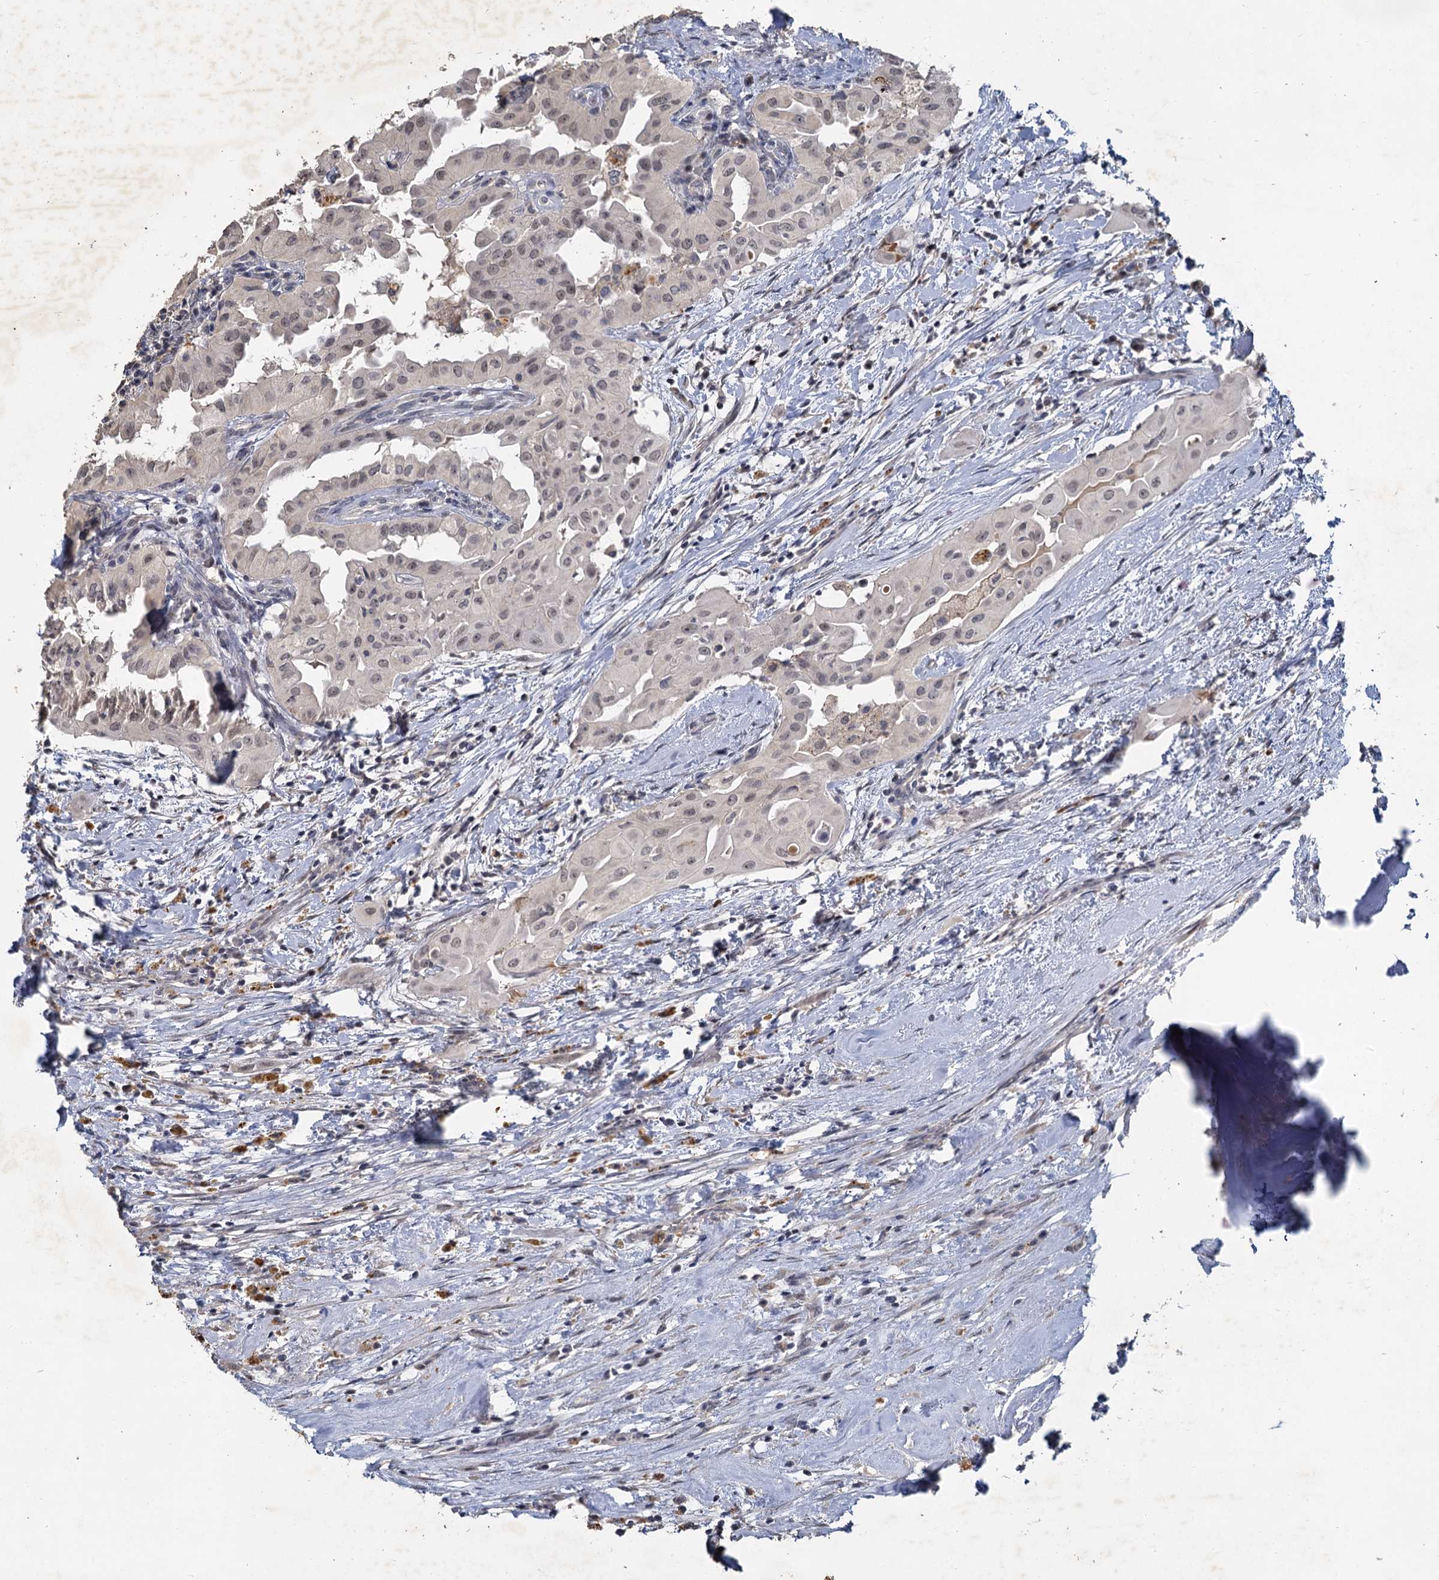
{"staining": {"intensity": "weak", "quantity": "<25%", "location": "nuclear"}, "tissue": "thyroid cancer", "cell_type": "Tumor cells", "image_type": "cancer", "snomed": [{"axis": "morphology", "description": "Papillary adenocarcinoma, NOS"}, {"axis": "topography", "description": "Thyroid gland"}], "caption": "Tumor cells show no significant protein positivity in thyroid cancer.", "gene": "MUCL1", "patient": {"sex": "female", "age": 59}}